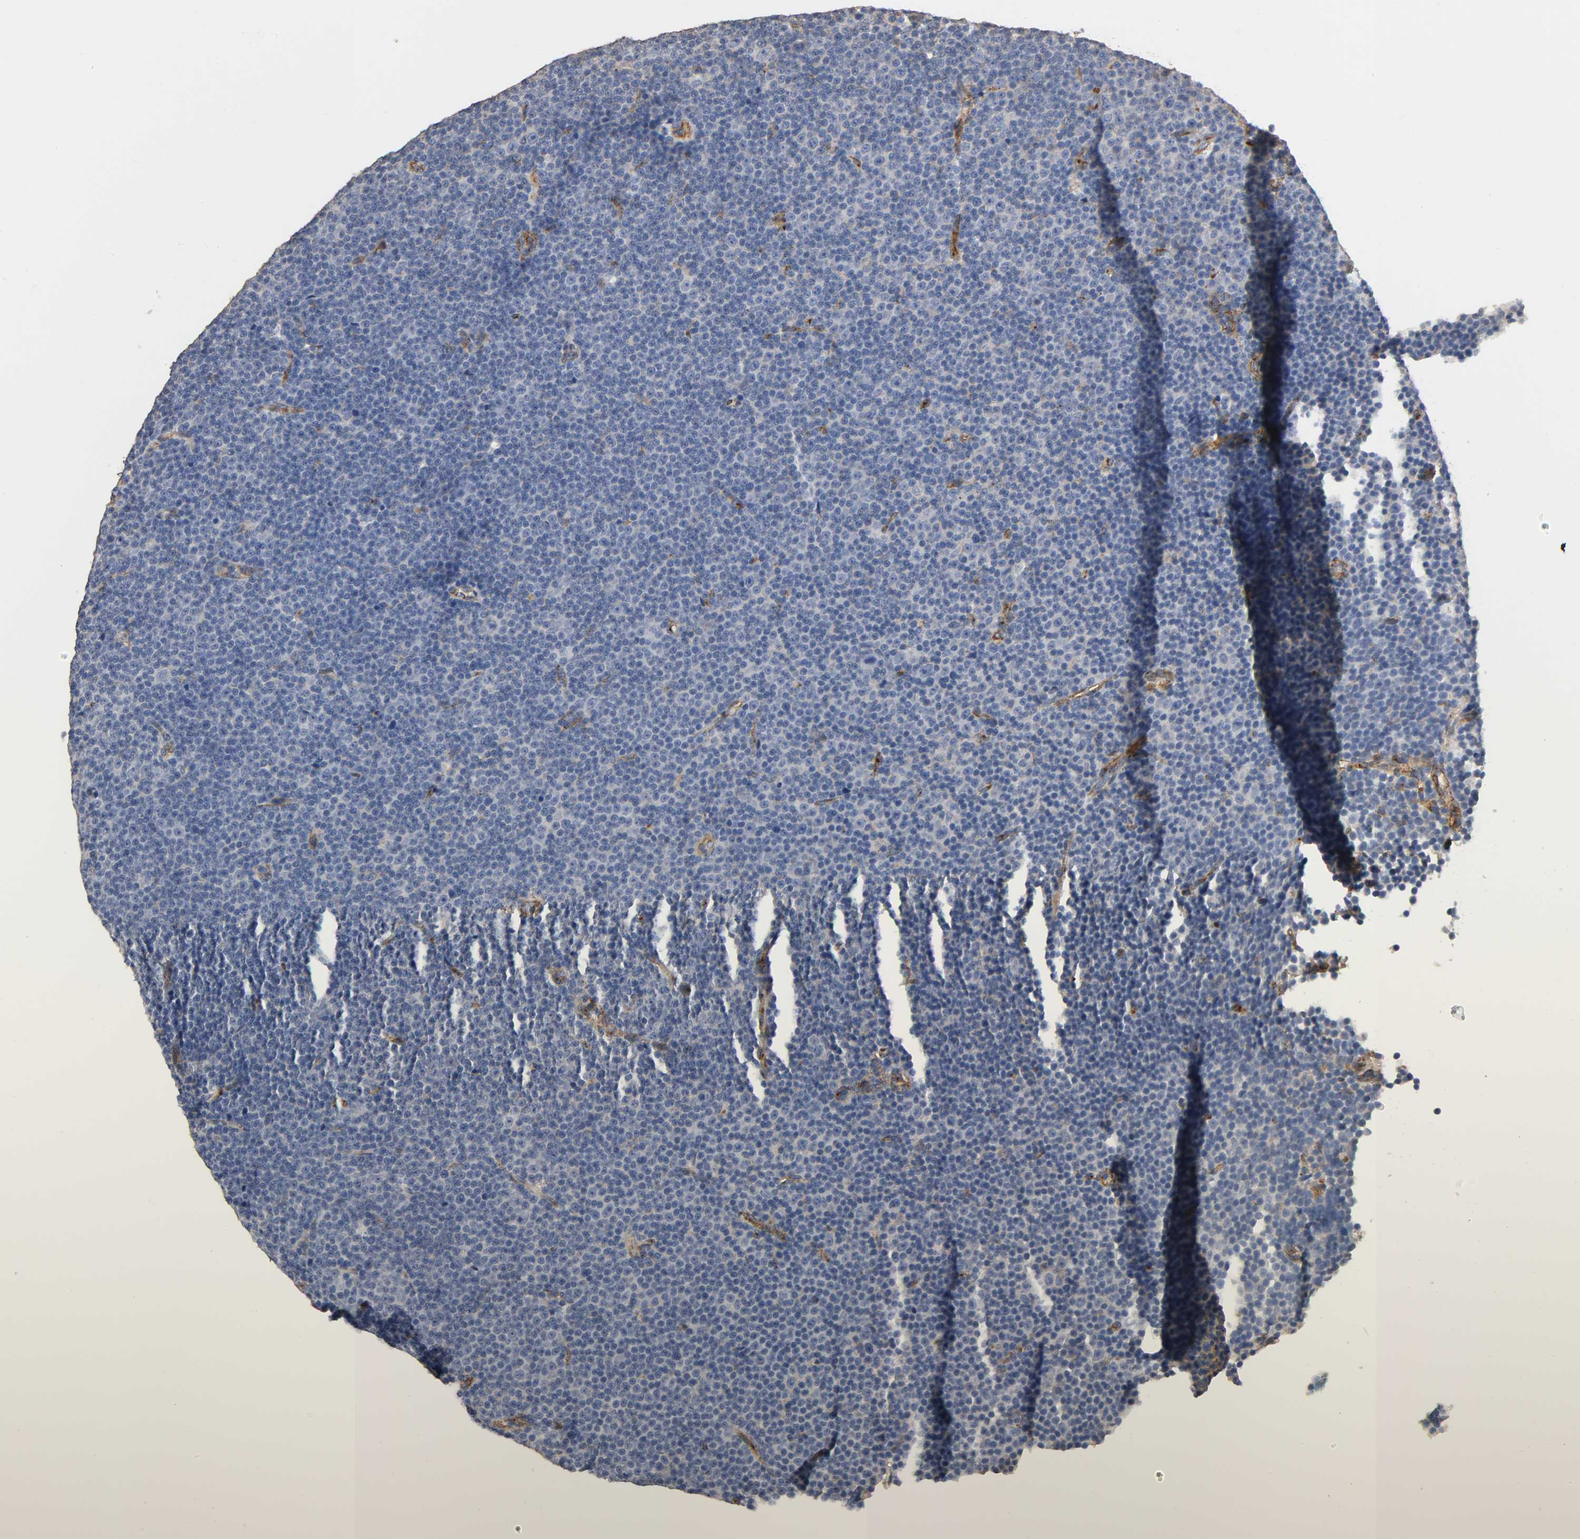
{"staining": {"intensity": "negative", "quantity": "none", "location": "none"}, "tissue": "lymphoma", "cell_type": "Tumor cells", "image_type": "cancer", "snomed": [{"axis": "morphology", "description": "Malignant lymphoma, non-Hodgkin's type, Low grade"}, {"axis": "topography", "description": "Lymph node"}], "caption": "A micrograph of low-grade malignant lymphoma, non-Hodgkin's type stained for a protein exhibits no brown staining in tumor cells.", "gene": "IFITM3", "patient": {"sex": "female", "age": 67}}